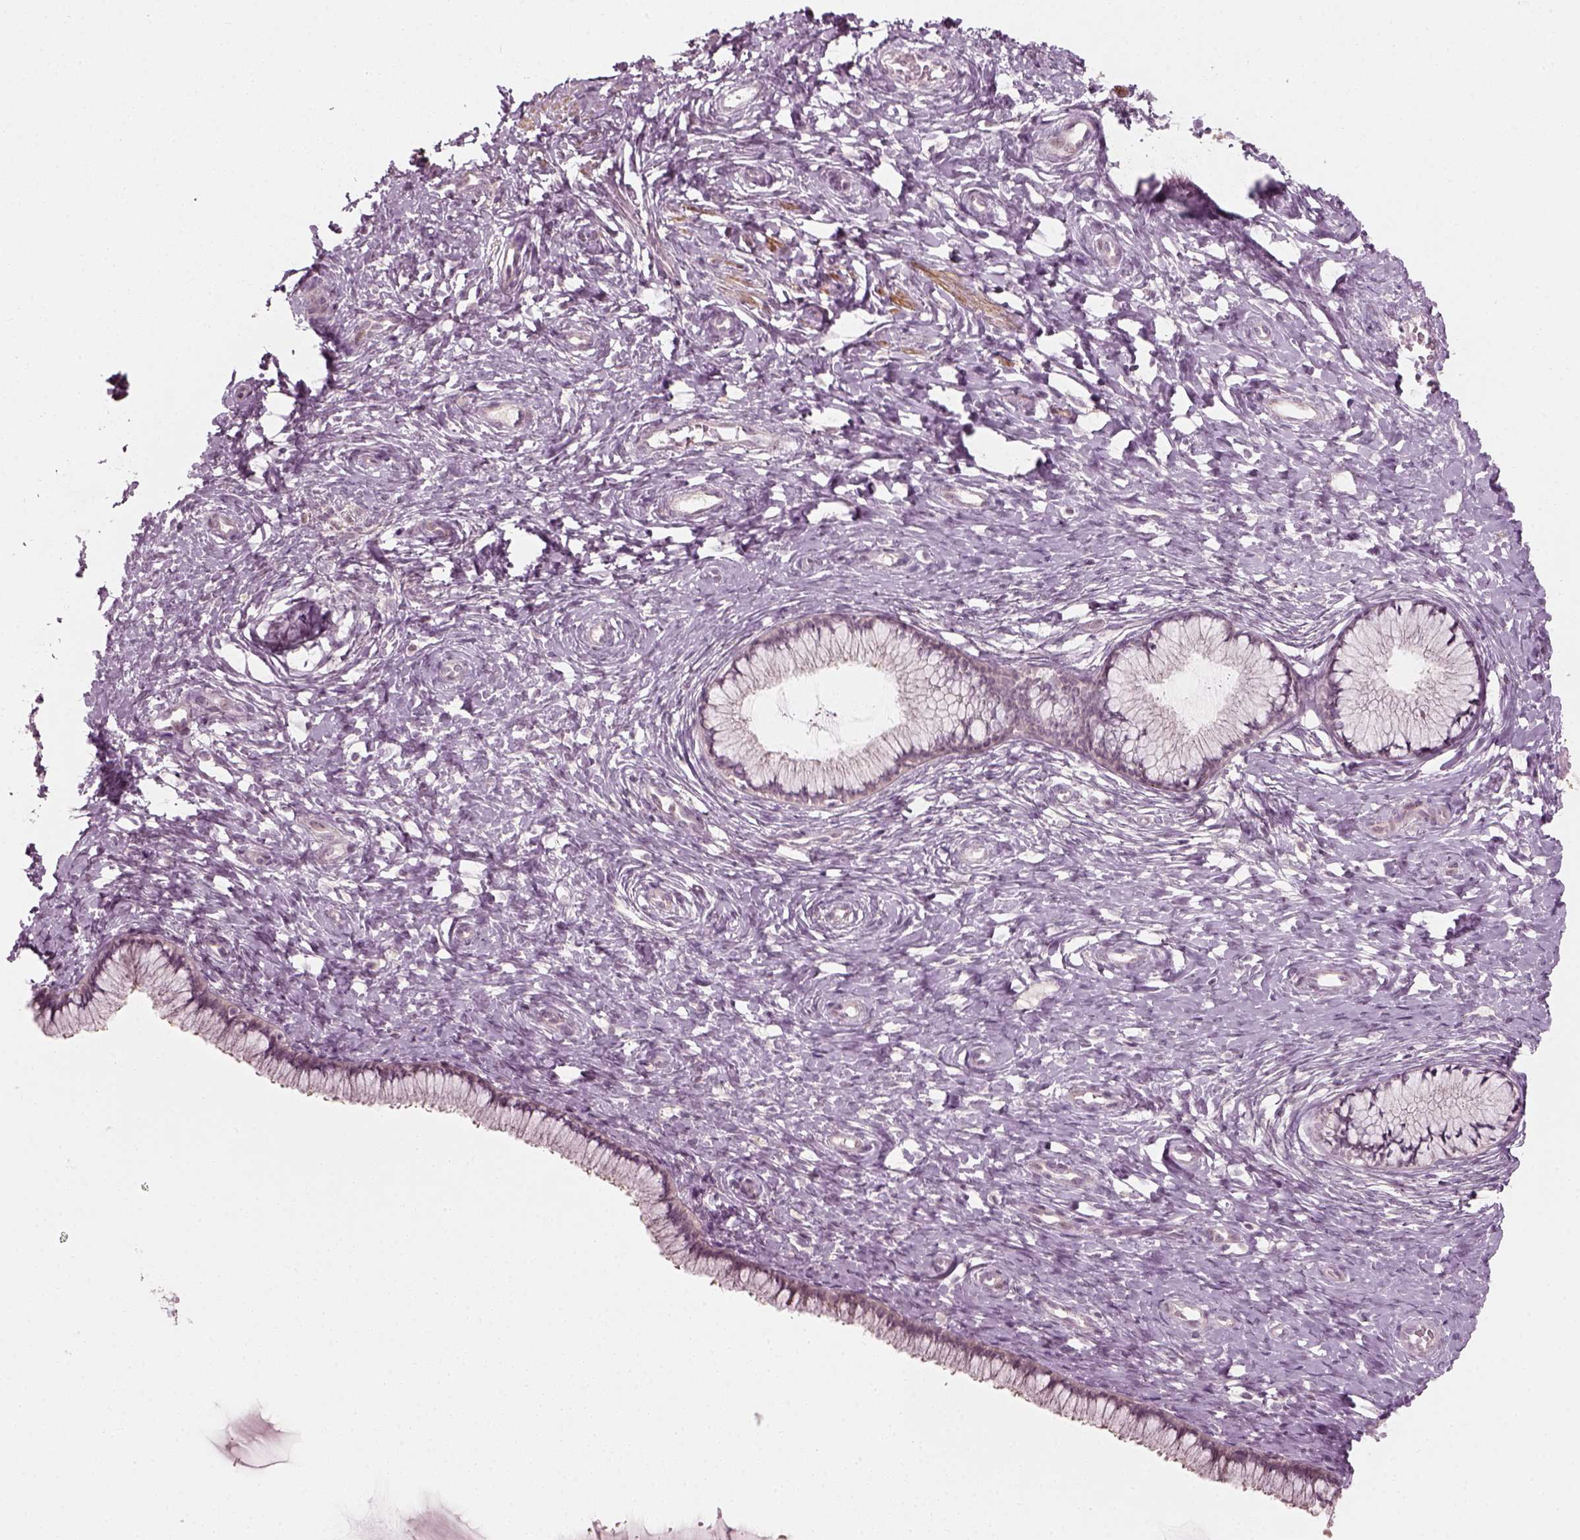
{"staining": {"intensity": "negative", "quantity": "none", "location": "none"}, "tissue": "cervix", "cell_type": "Glandular cells", "image_type": "normal", "snomed": [{"axis": "morphology", "description": "Normal tissue, NOS"}, {"axis": "topography", "description": "Cervix"}], "caption": "Benign cervix was stained to show a protein in brown. There is no significant expression in glandular cells.", "gene": "MLIP", "patient": {"sex": "female", "age": 37}}